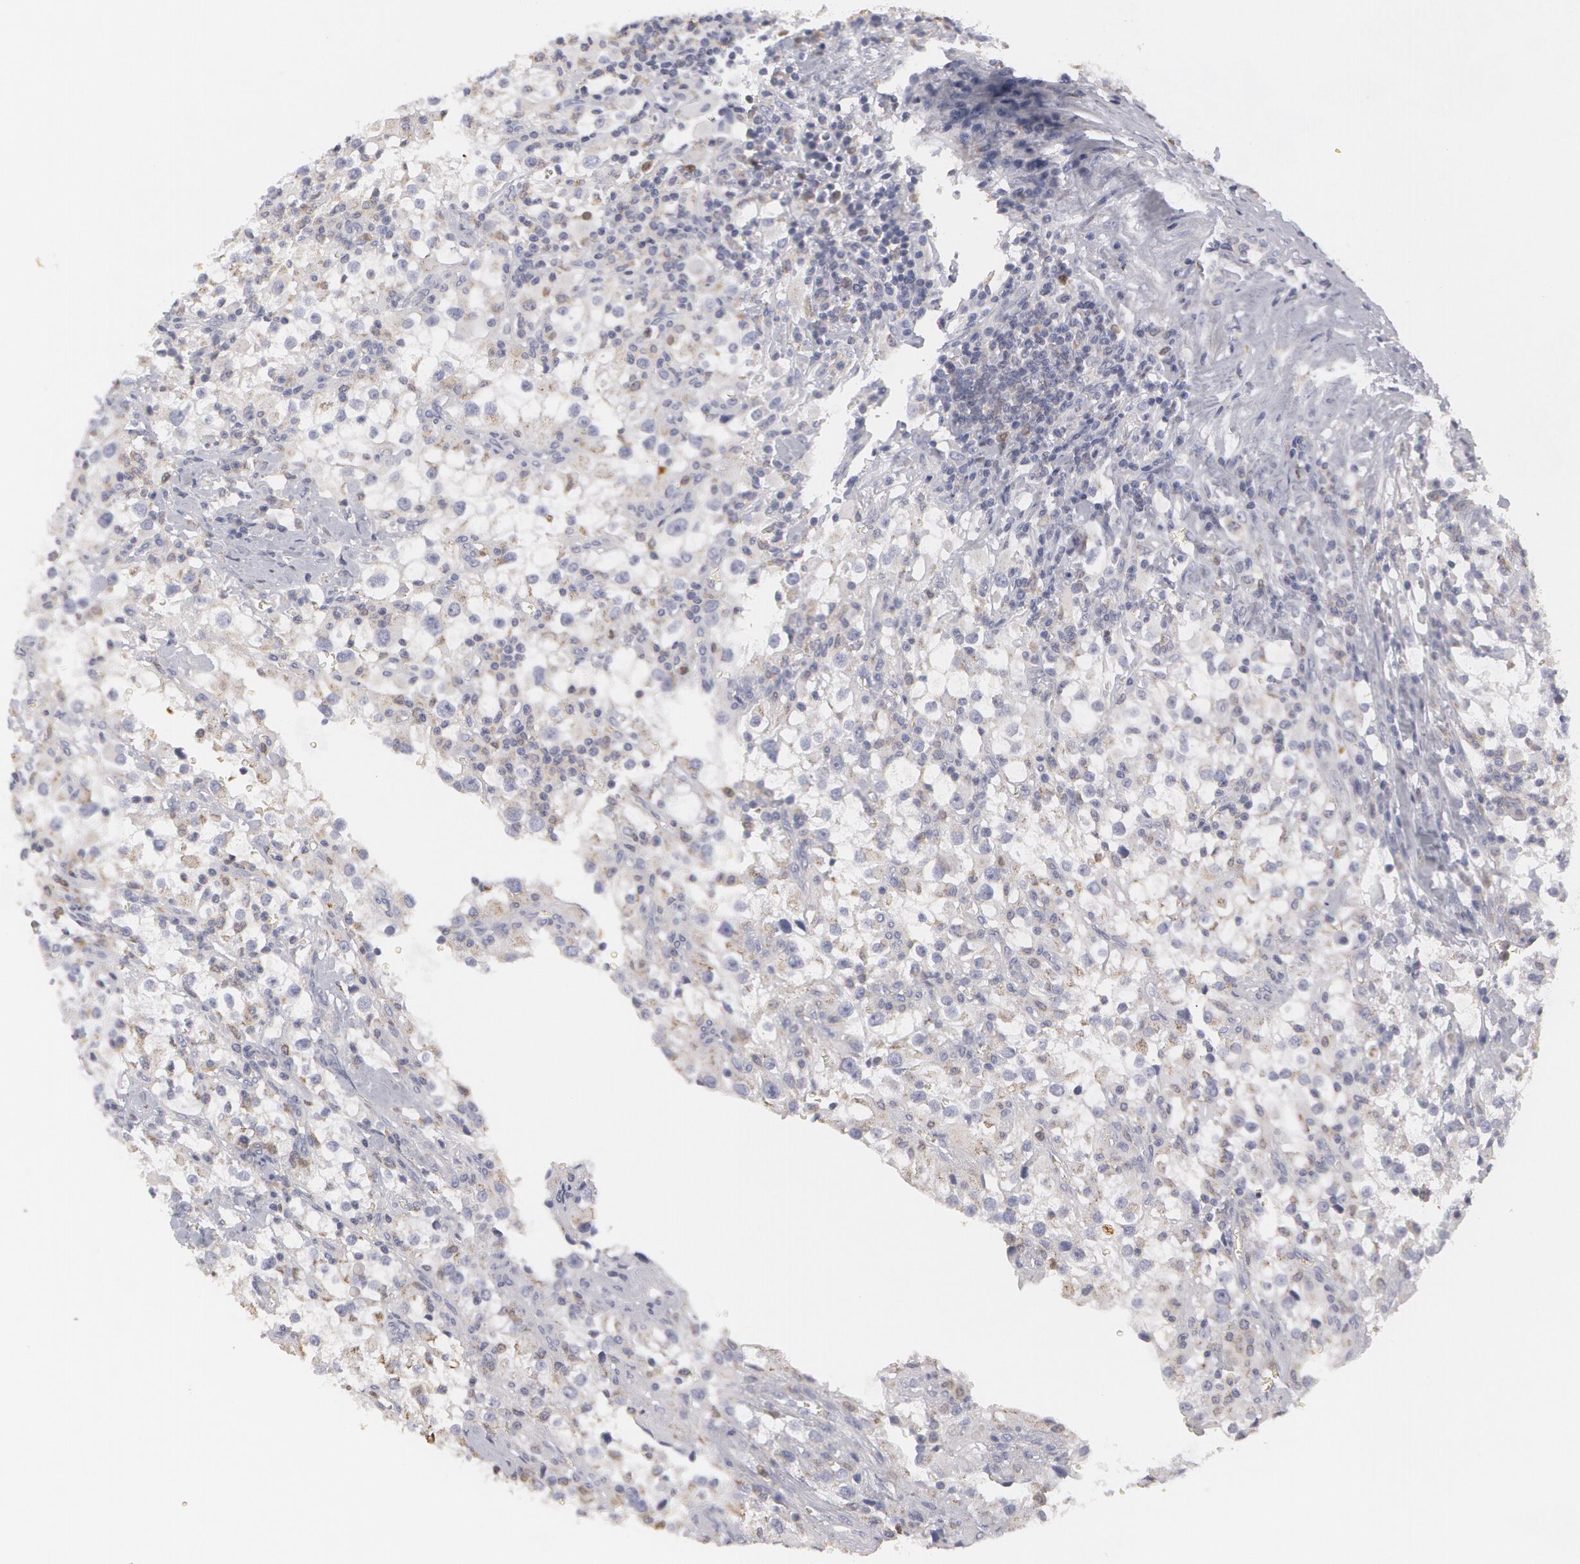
{"staining": {"intensity": "weak", "quantity": "25%-75%", "location": "cytoplasmic/membranous"}, "tissue": "renal cancer", "cell_type": "Tumor cells", "image_type": "cancer", "snomed": [{"axis": "morphology", "description": "Adenocarcinoma, NOS"}, {"axis": "topography", "description": "Kidney"}], "caption": "This histopathology image reveals renal adenocarcinoma stained with immunohistochemistry to label a protein in brown. The cytoplasmic/membranous of tumor cells show weak positivity for the protein. Nuclei are counter-stained blue.", "gene": "CAT", "patient": {"sex": "female", "age": 52}}